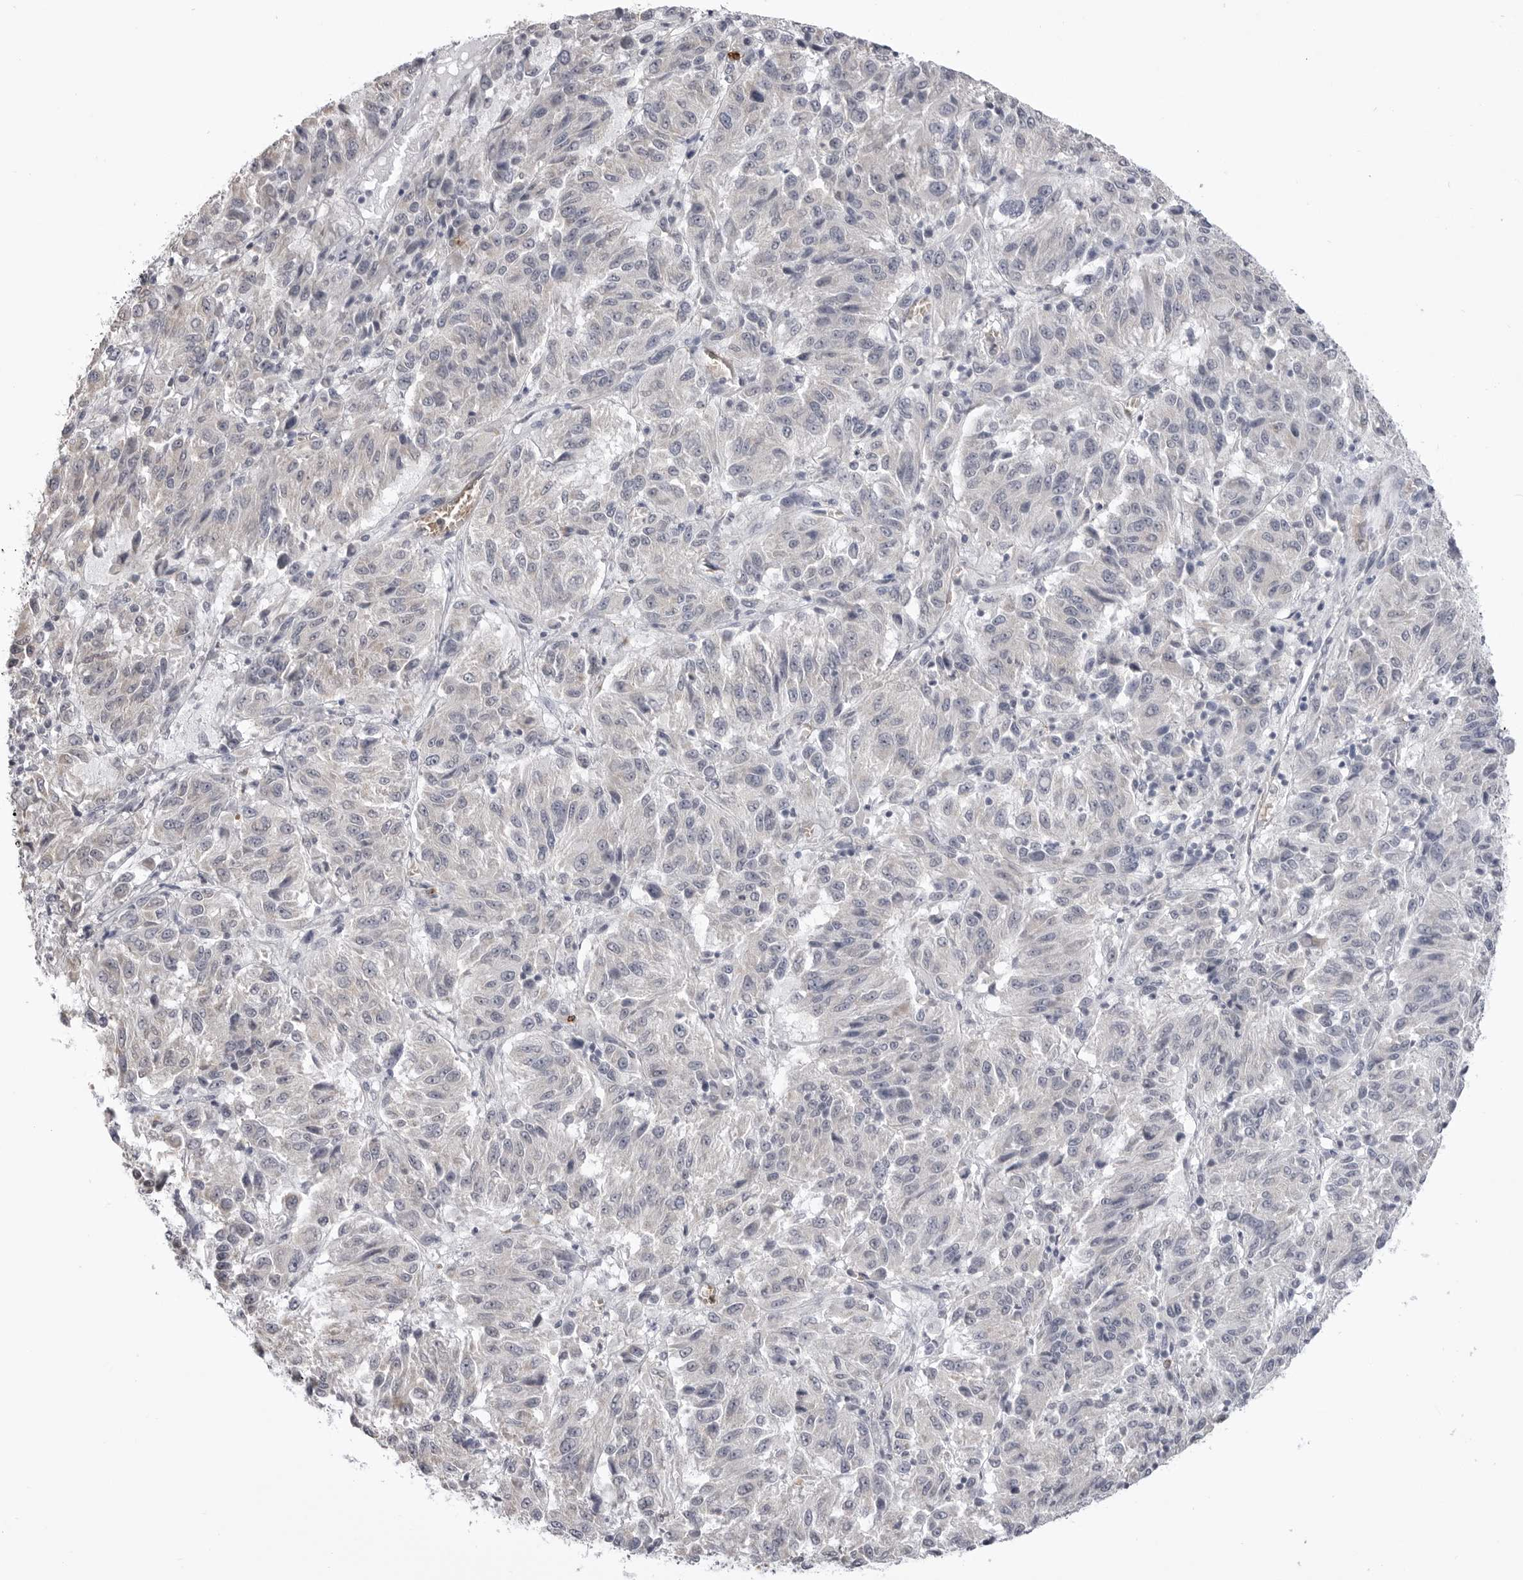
{"staining": {"intensity": "negative", "quantity": "none", "location": "none"}, "tissue": "melanoma", "cell_type": "Tumor cells", "image_type": "cancer", "snomed": [{"axis": "morphology", "description": "Malignant melanoma, NOS"}, {"axis": "topography", "description": "Skin"}], "caption": "Tumor cells are negative for brown protein staining in melanoma.", "gene": "STAP2", "patient": {"sex": "female", "age": 82}}